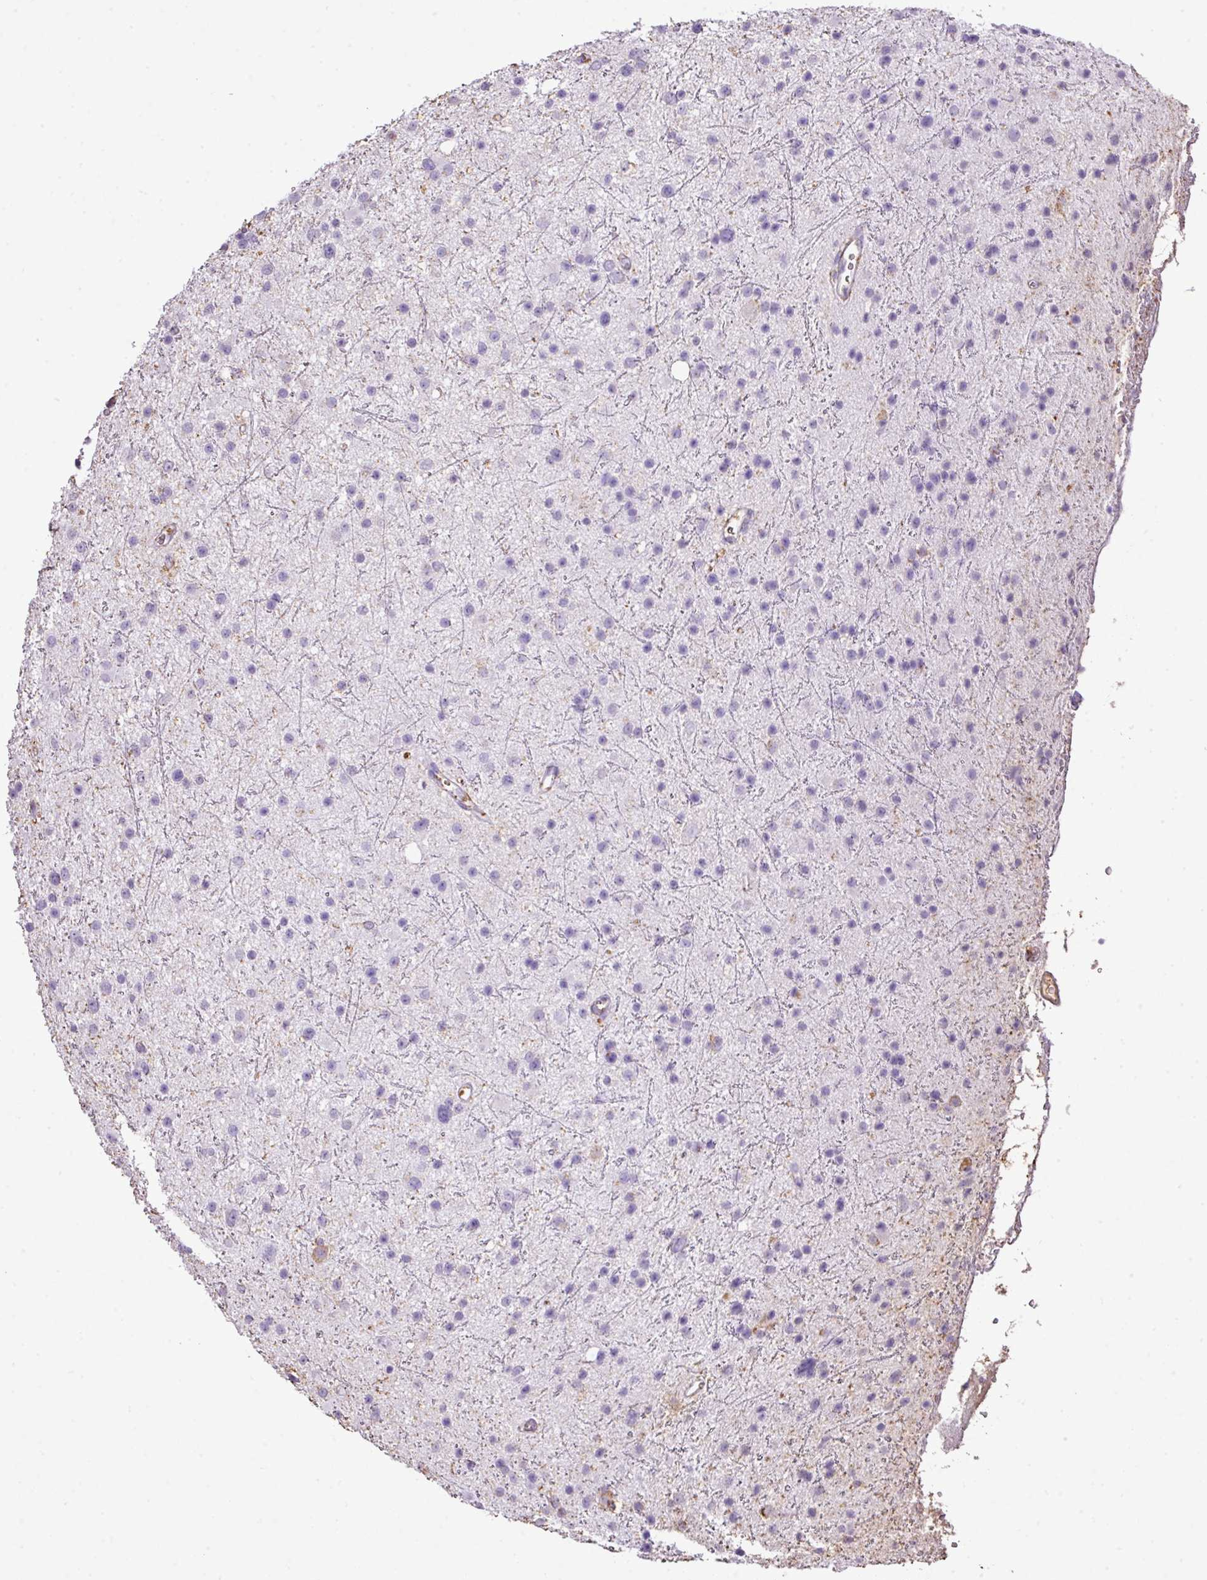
{"staining": {"intensity": "negative", "quantity": "none", "location": "none"}, "tissue": "glioma", "cell_type": "Tumor cells", "image_type": "cancer", "snomed": [{"axis": "morphology", "description": "Glioma, malignant, Low grade"}, {"axis": "topography", "description": "Cerebral cortex"}], "caption": "DAB (3,3'-diaminobenzidine) immunohistochemical staining of glioma displays no significant expression in tumor cells. (Brightfield microscopy of DAB (3,3'-diaminobenzidine) immunohistochemistry (IHC) at high magnification).", "gene": "KCNJ11", "patient": {"sex": "female", "age": 39}}